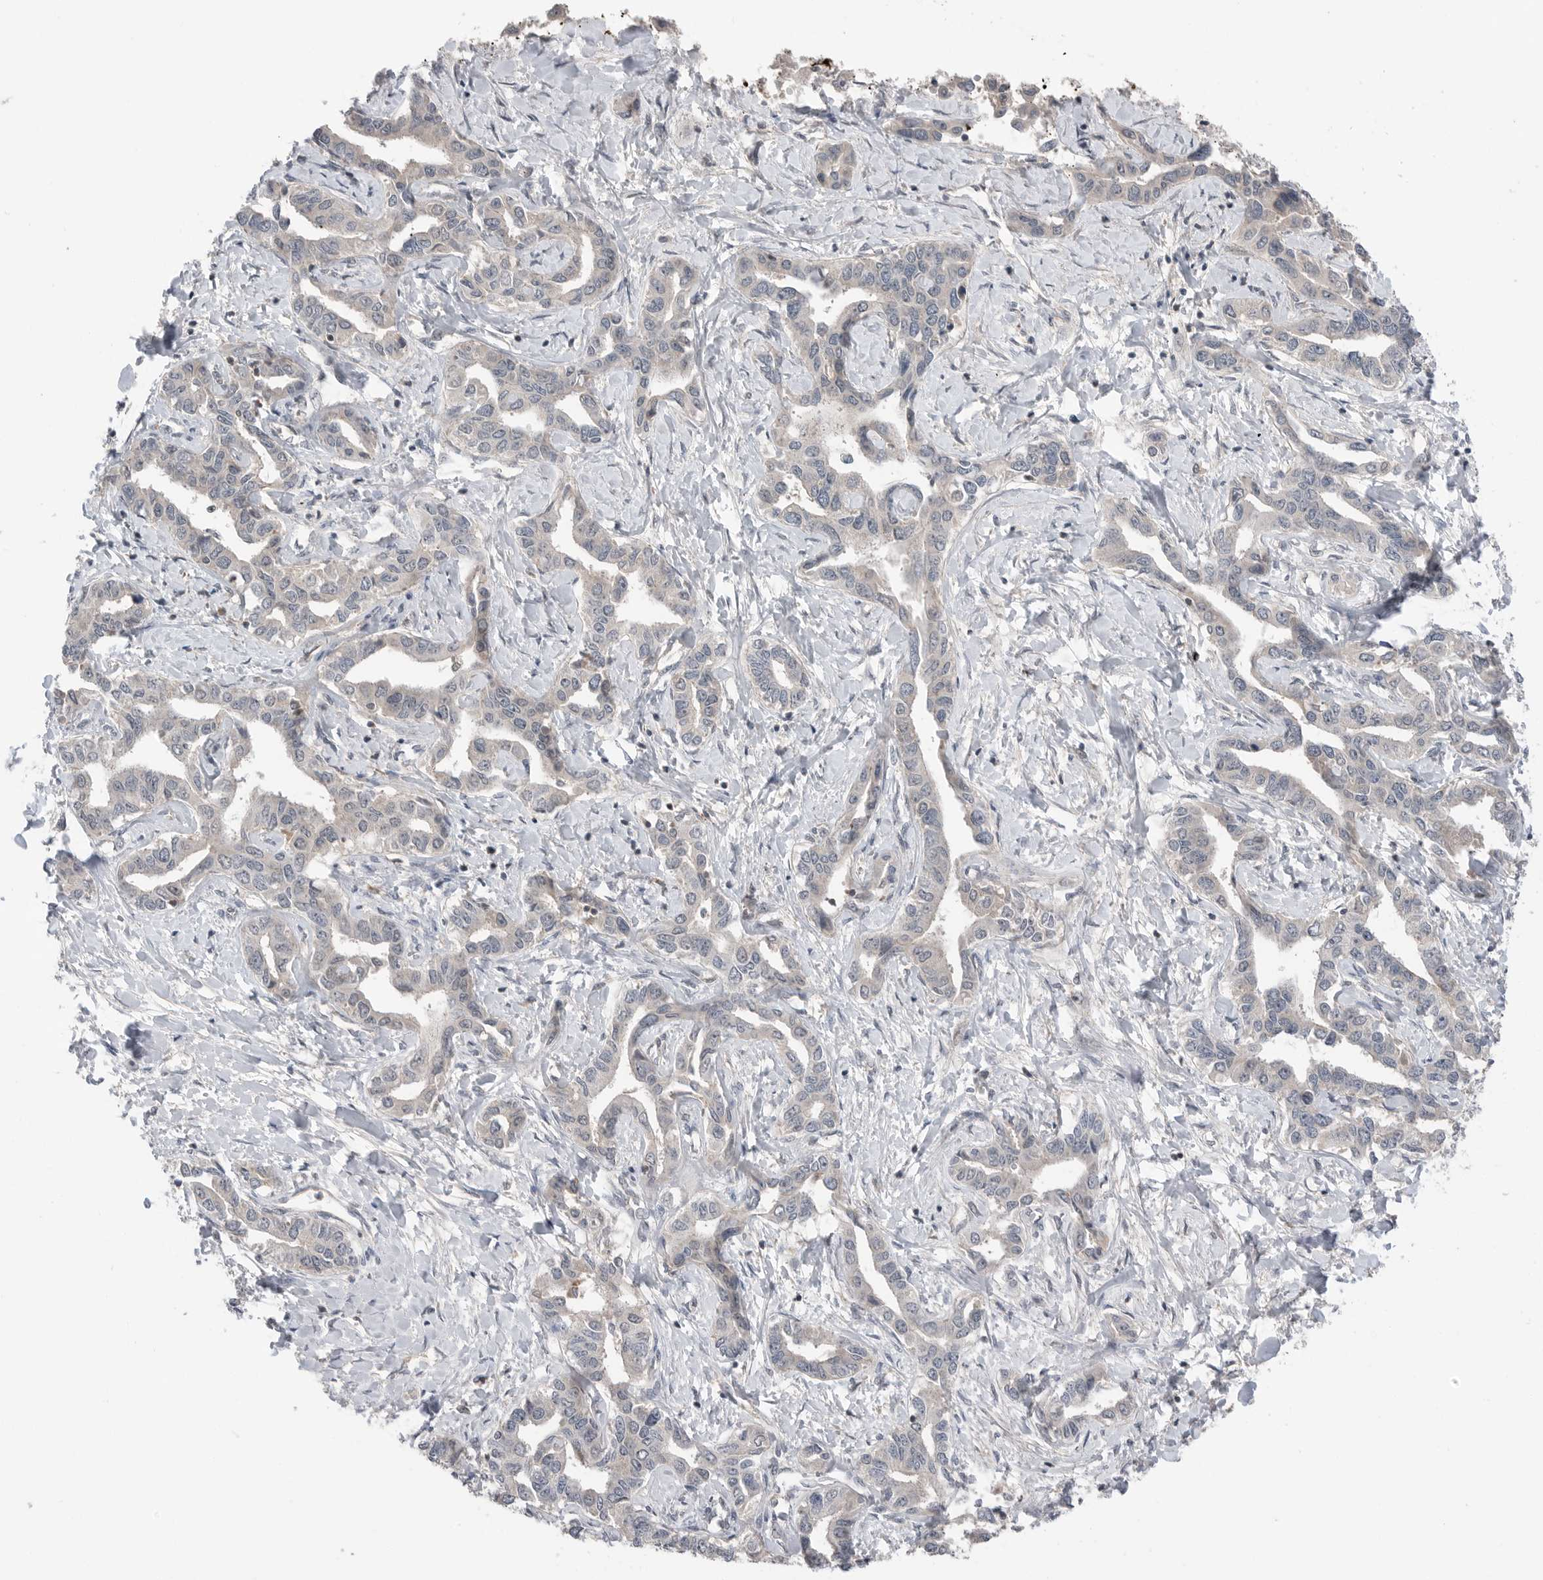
{"staining": {"intensity": "negative", "quantity": "none", "location": "none"}, "tissue": "liver cancer", "cell_type": "Tumor cells", "image_type": "cancer", "snomed": [{"axis": "morphology", "description": "Cholangiocarcinoma"}, {"axis": "topography", "description": "Liver"}], "caption": "There is no significant staining in tumor cells of liver cholangiocarcinoma.", "gene": "PEAK1", "patient": {"sex": "male", "age": 59}}